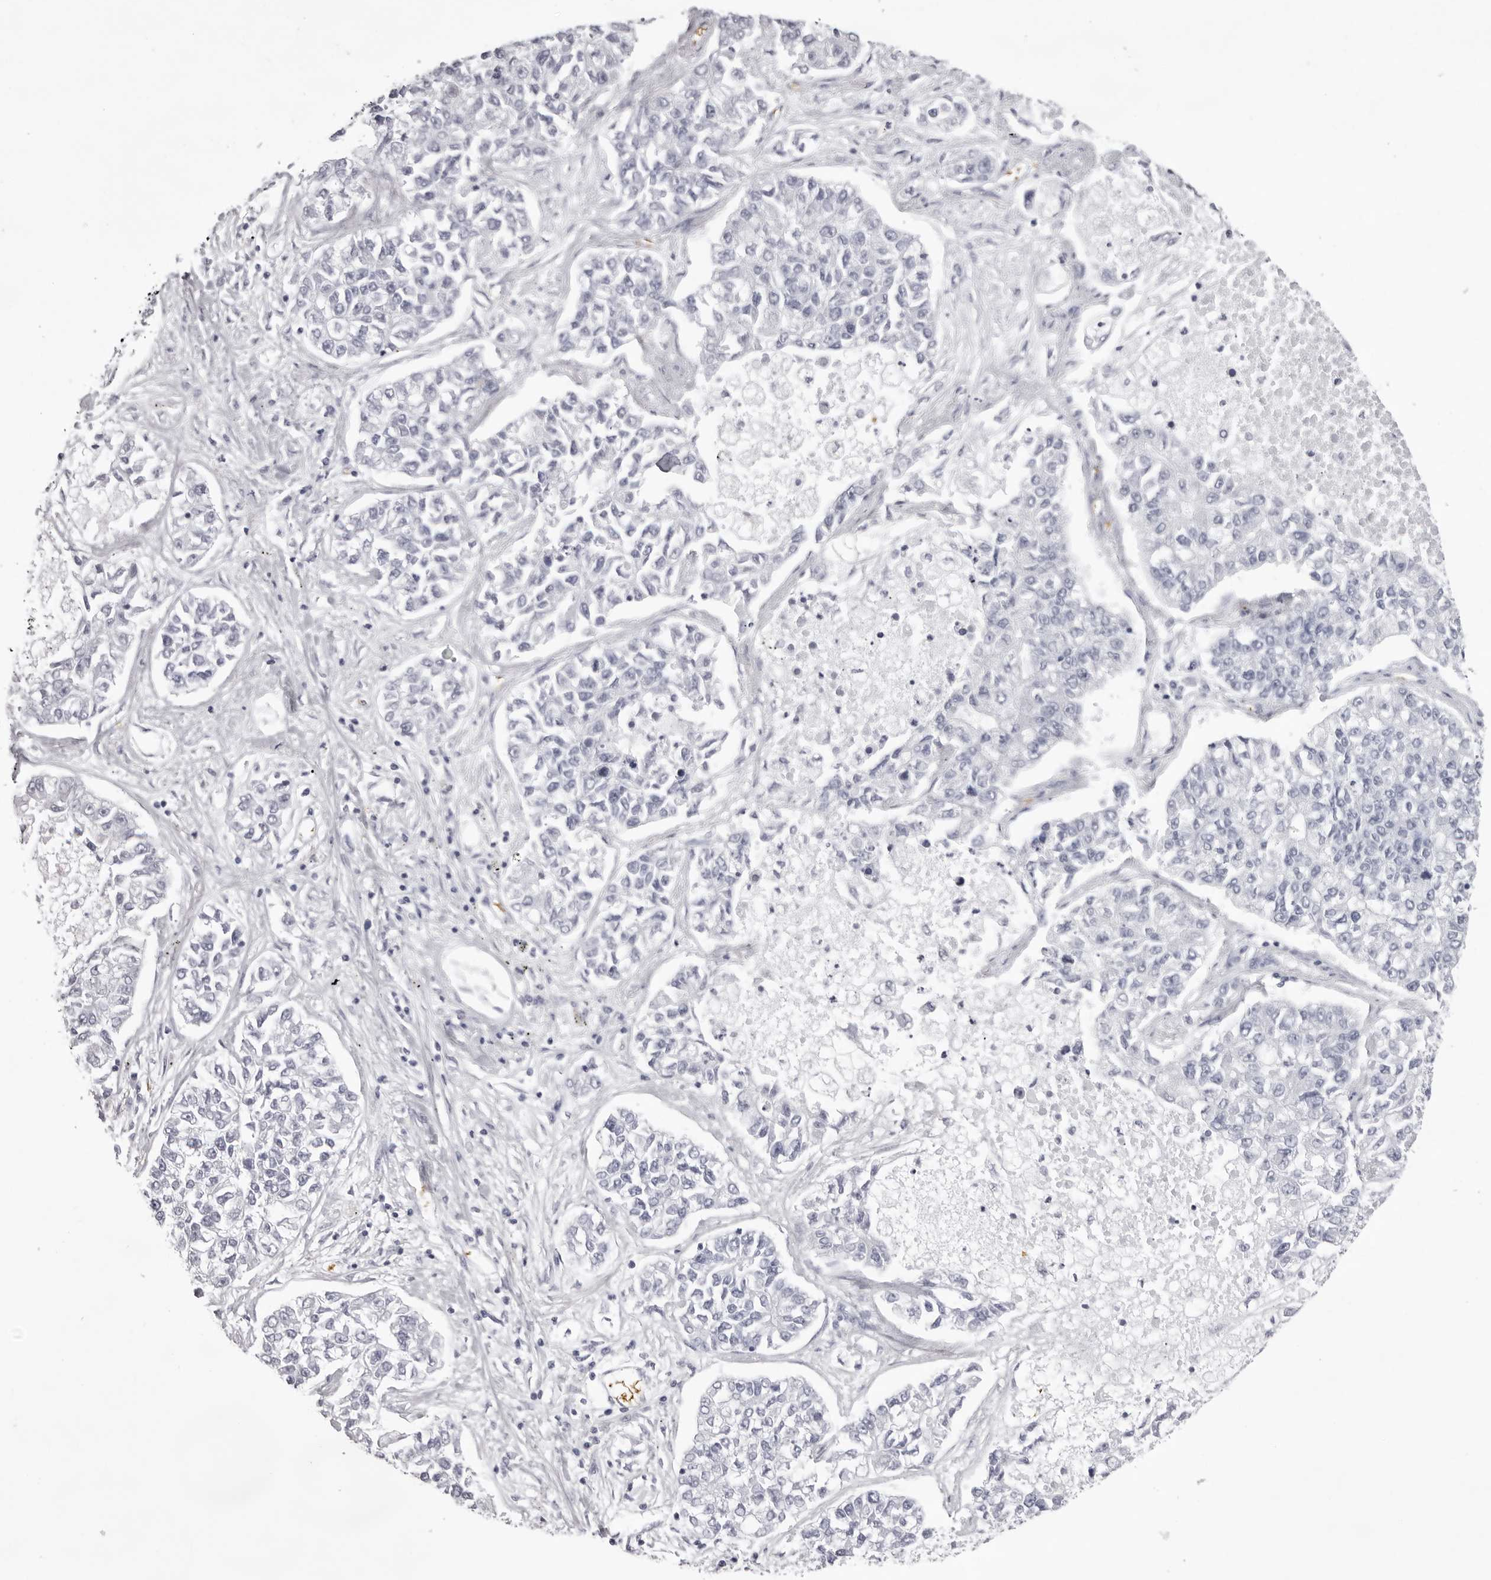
{"staining": {"intensity": "negative", "quantity": "none", "location": "none"}, "tissue": "lung cancer", "cell_type": "Tumor cells", "image_type": "cancer", "snomed": [{"axis": "morphology", "description": "Adenocarcinoma, NOS"}, {"axis": "topography", "description": "Lung"}], "caption": "High power microscopy micrograph of an immunohistochemistry image of adenocarcinoma (lung), revealing no significant expression in tumor cells.", "gene": "SPTA1", "patient": {"sex": "male", "age": 49}}